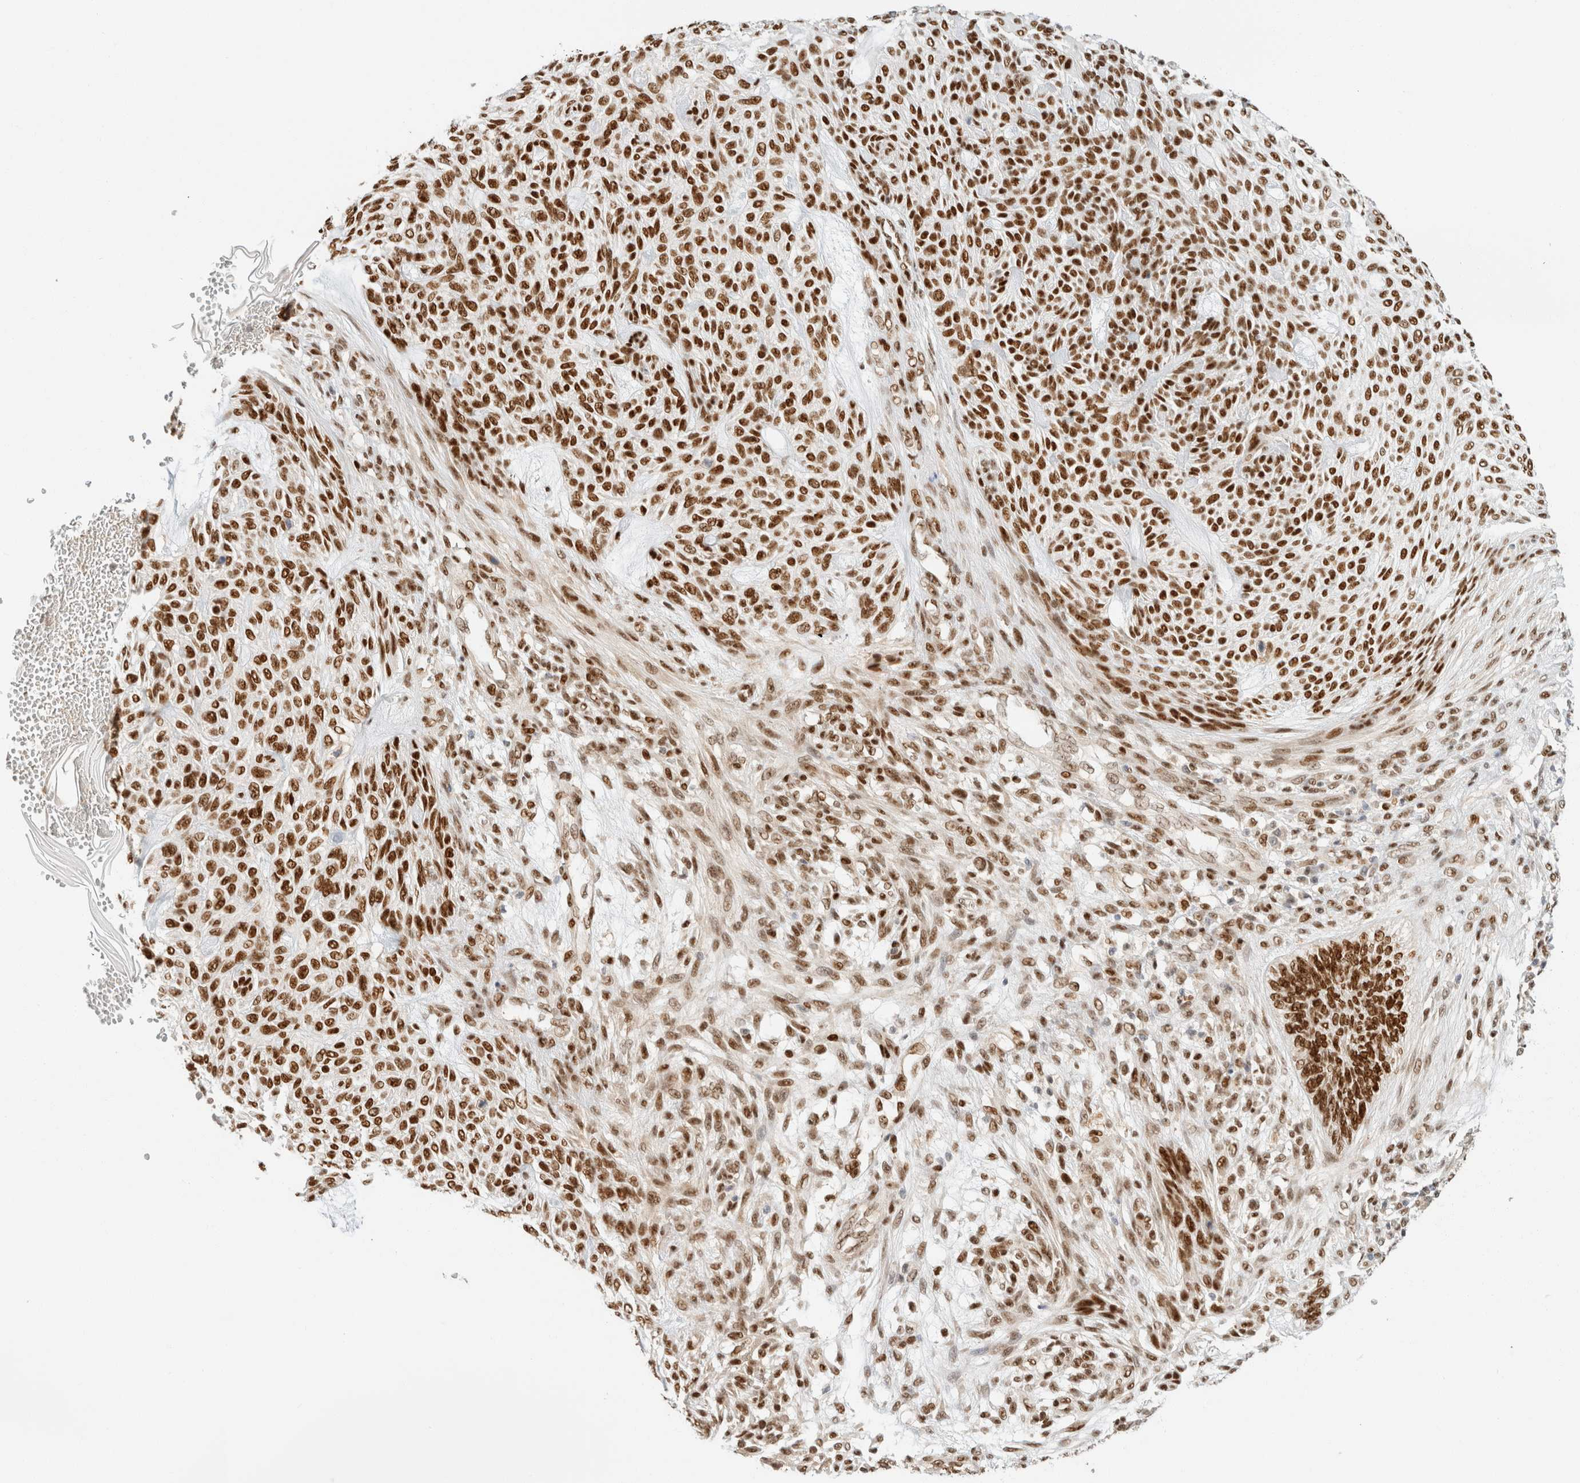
{"staining": {"intensity": "strong", "quantity": ">75%", "location": "nuclear"}, "tissue": "skin cancer", "cell_type": "Tumor cells", "image_type": "cancer", "snomed": [{"axis": "morphology", "description": "Basal cell carcinoma"}, {"axis": "topography", "description": "Skin"}], "caption": "A high amount of strong nuclear expression is appreciated in approximately >75% of tumor cells in skin cancer tissue.", "gene": "ZNF768", "patient": {"sex": "male", "age": 55}}